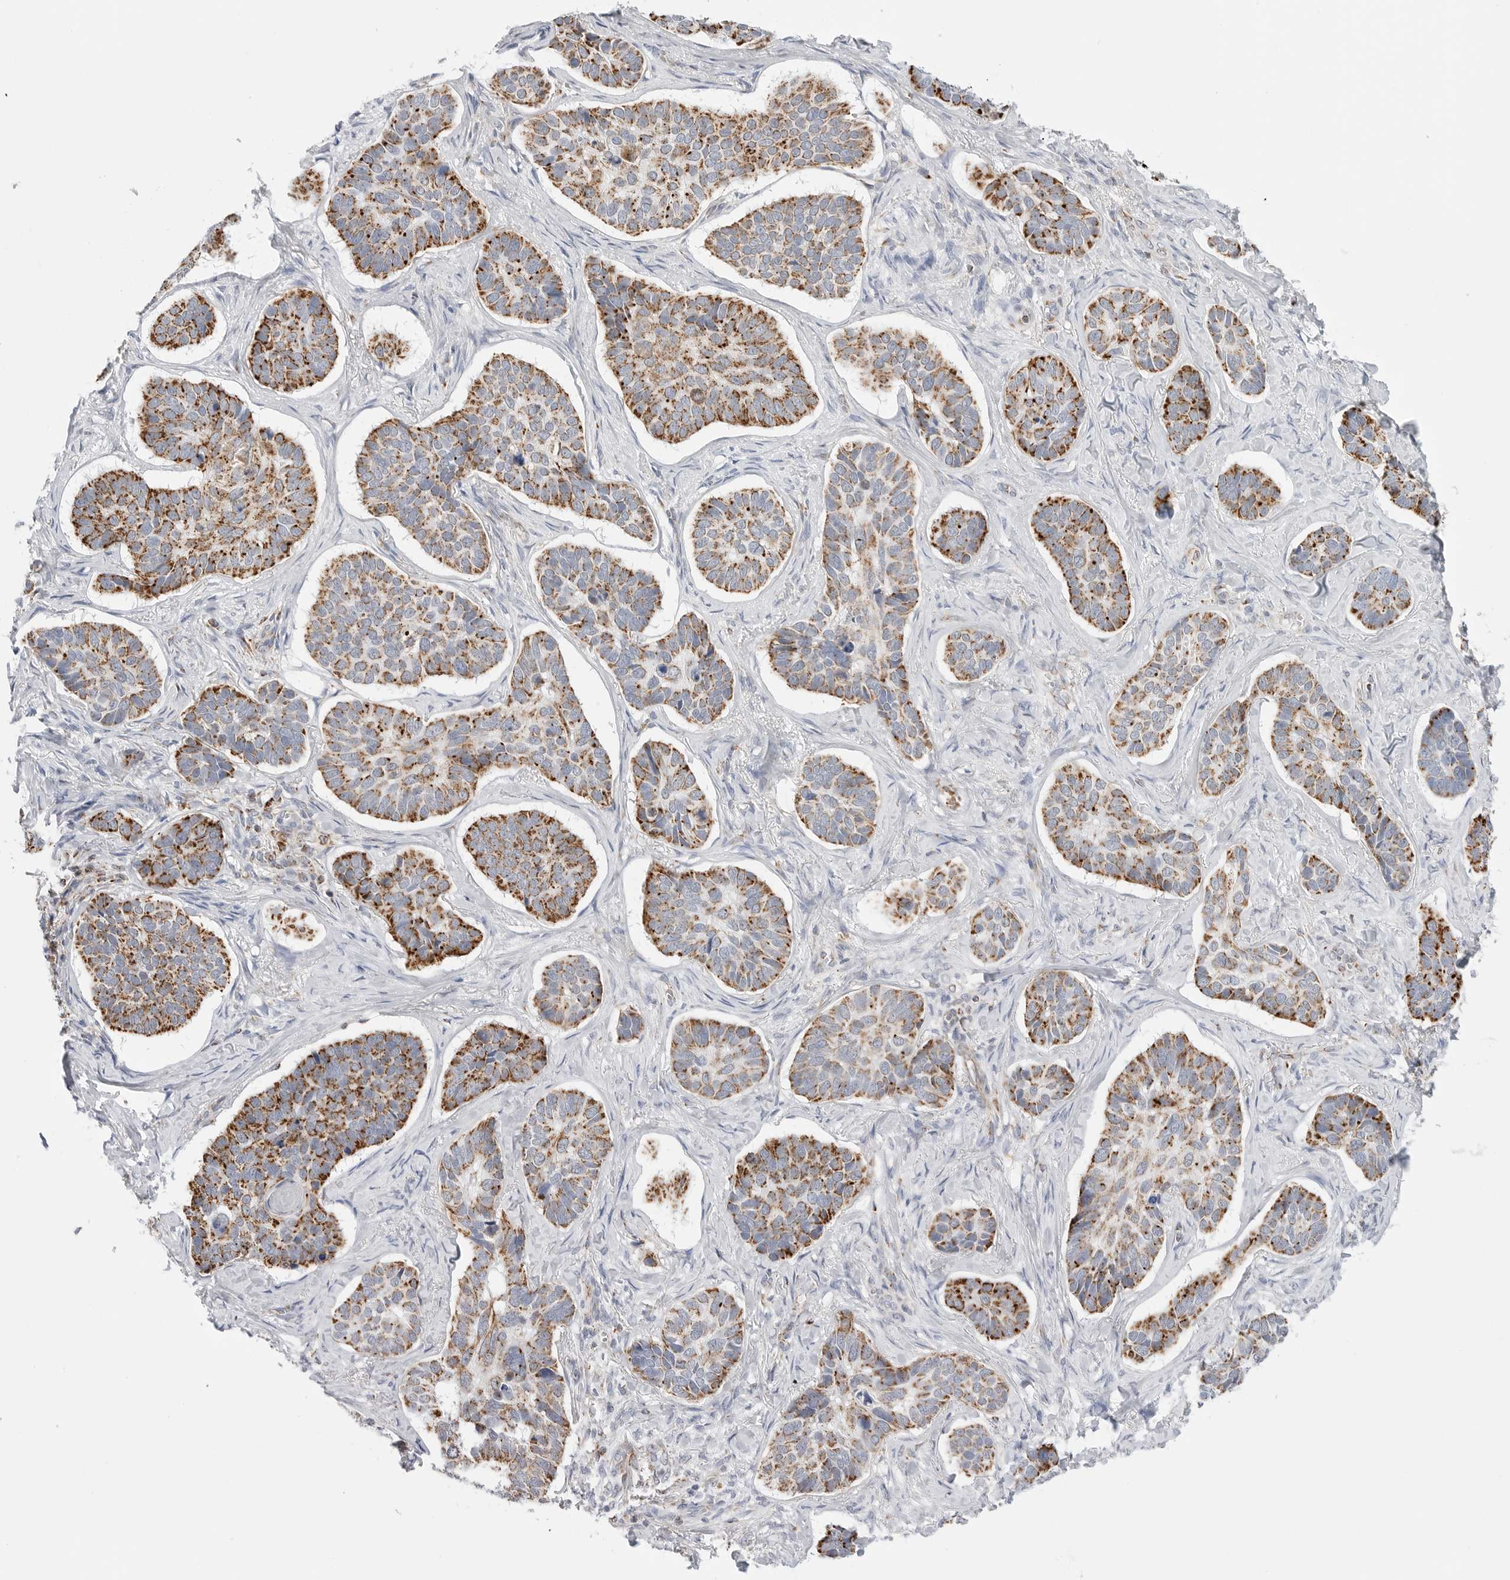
{"staining": {"intensity": "strong", "quantity": ">75%", "location": "cytoplasmic/membranous"}, "tissue": "skin cancer", "cell_type": "Tumor cells", "image_type": "cancer", "snomed": [{"axis": "morphology", "description": "Basal cell carcinoma"}, {"axis": "topography", "description": "Skin"}], "caption": "This image reveals immunohistochemistry (IHC) staining of basal cell carcinoma (skin), with high strong cytoplasmic/membranous expression in about >75% of tumor cells.", "gene": "ATP5IF1", "patient": {"sex": "male", "age": 62}}